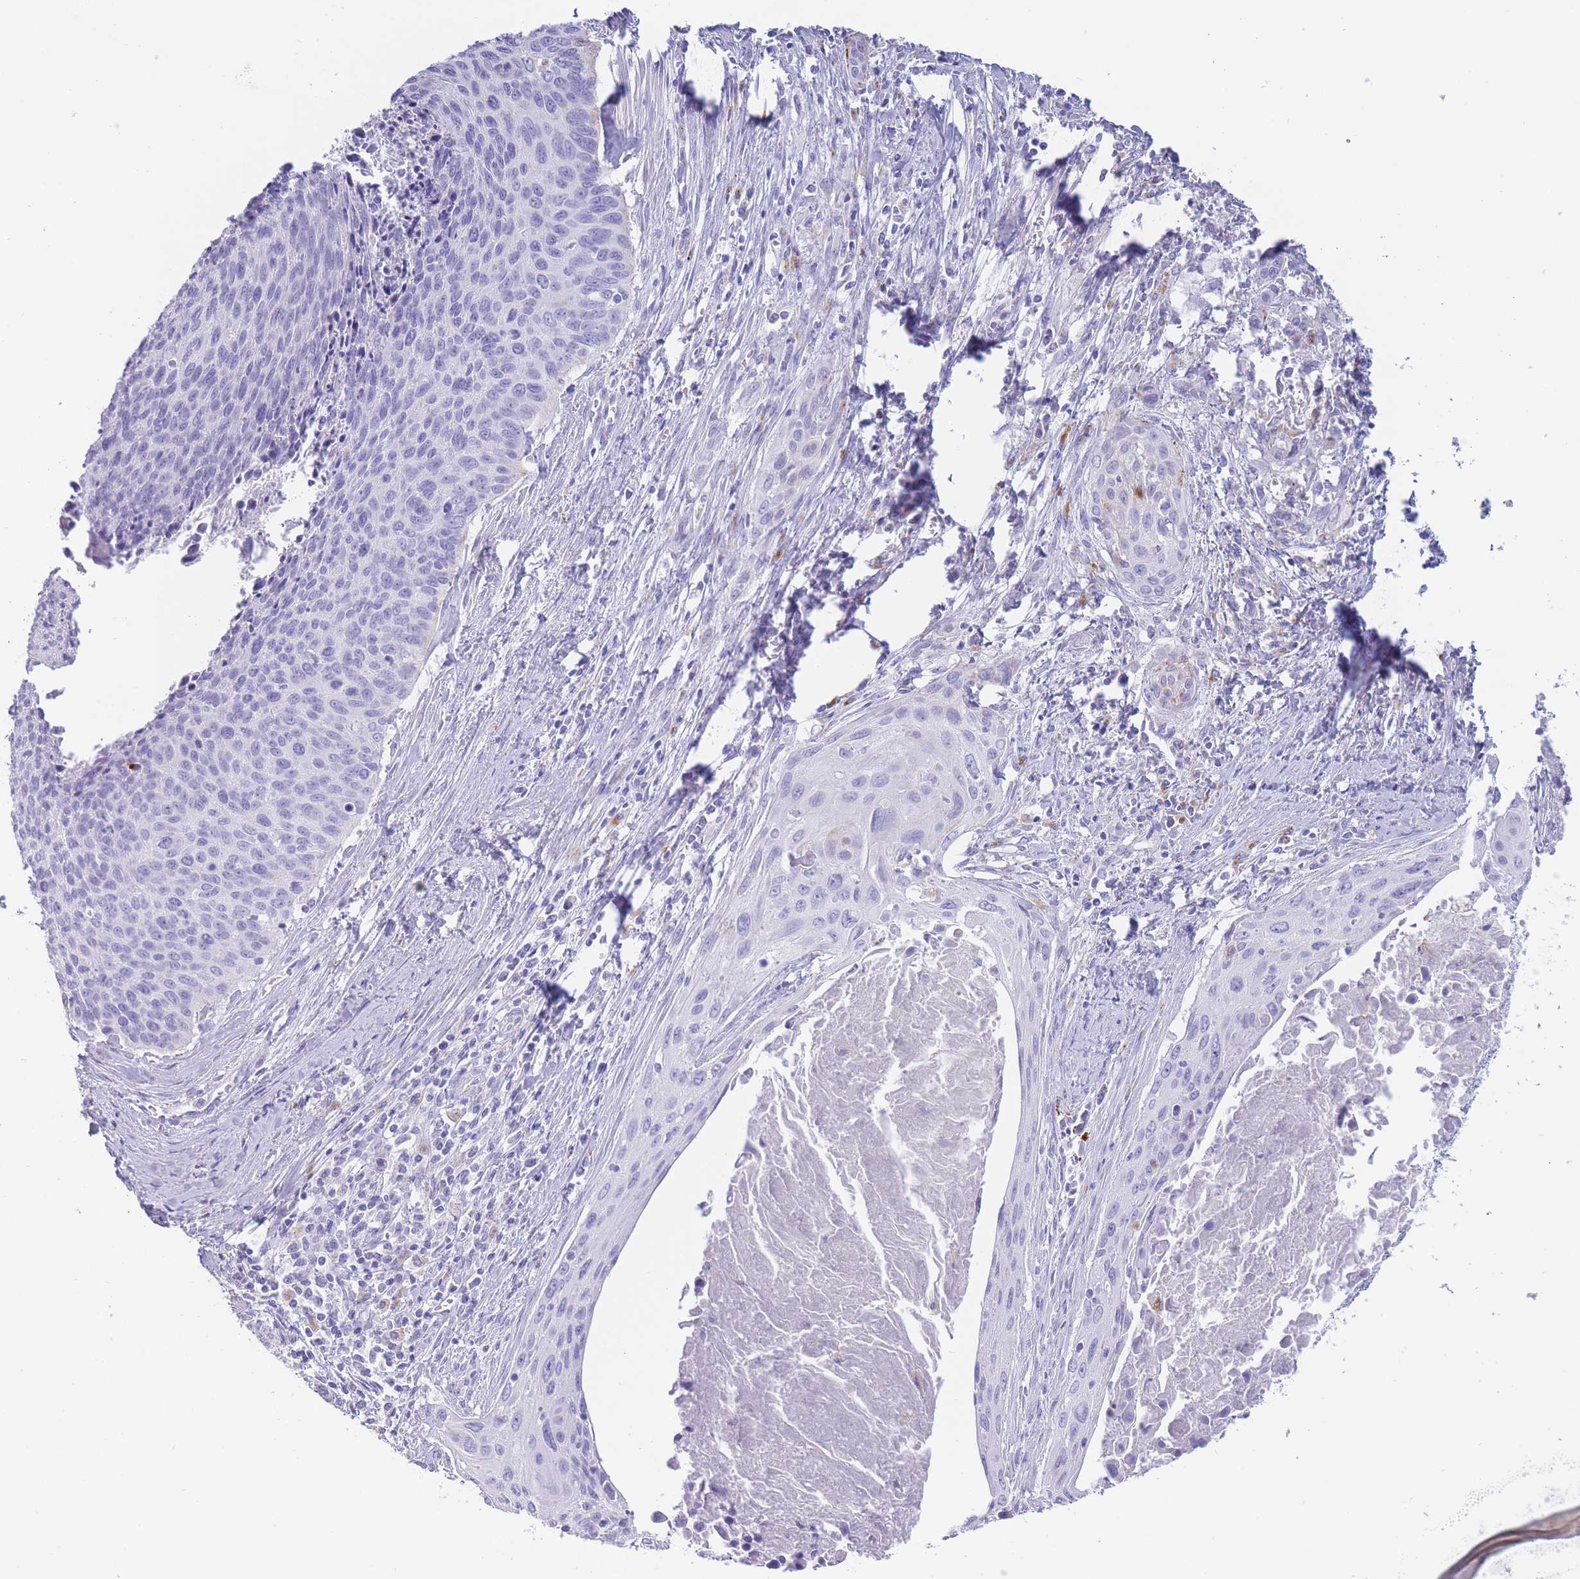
{"staining": {"intensity": "negative", "quantity": "none", "location": "none"}, "tissue": "cervical cancer", "cell_type": "Tumor cells", "image_type": "cancer", "snomed": [{"axis": "morphology", "description": "Squamous cell carcinoma, NOS"}, {"axis": "topography", "description": "Cervix"}], "caption": "A micrograph of human cervical squamous cell carcinoma is negative for staining in tumor cells.", "gene": "GAA", "patient": {"sex": "female", "age": 55}}